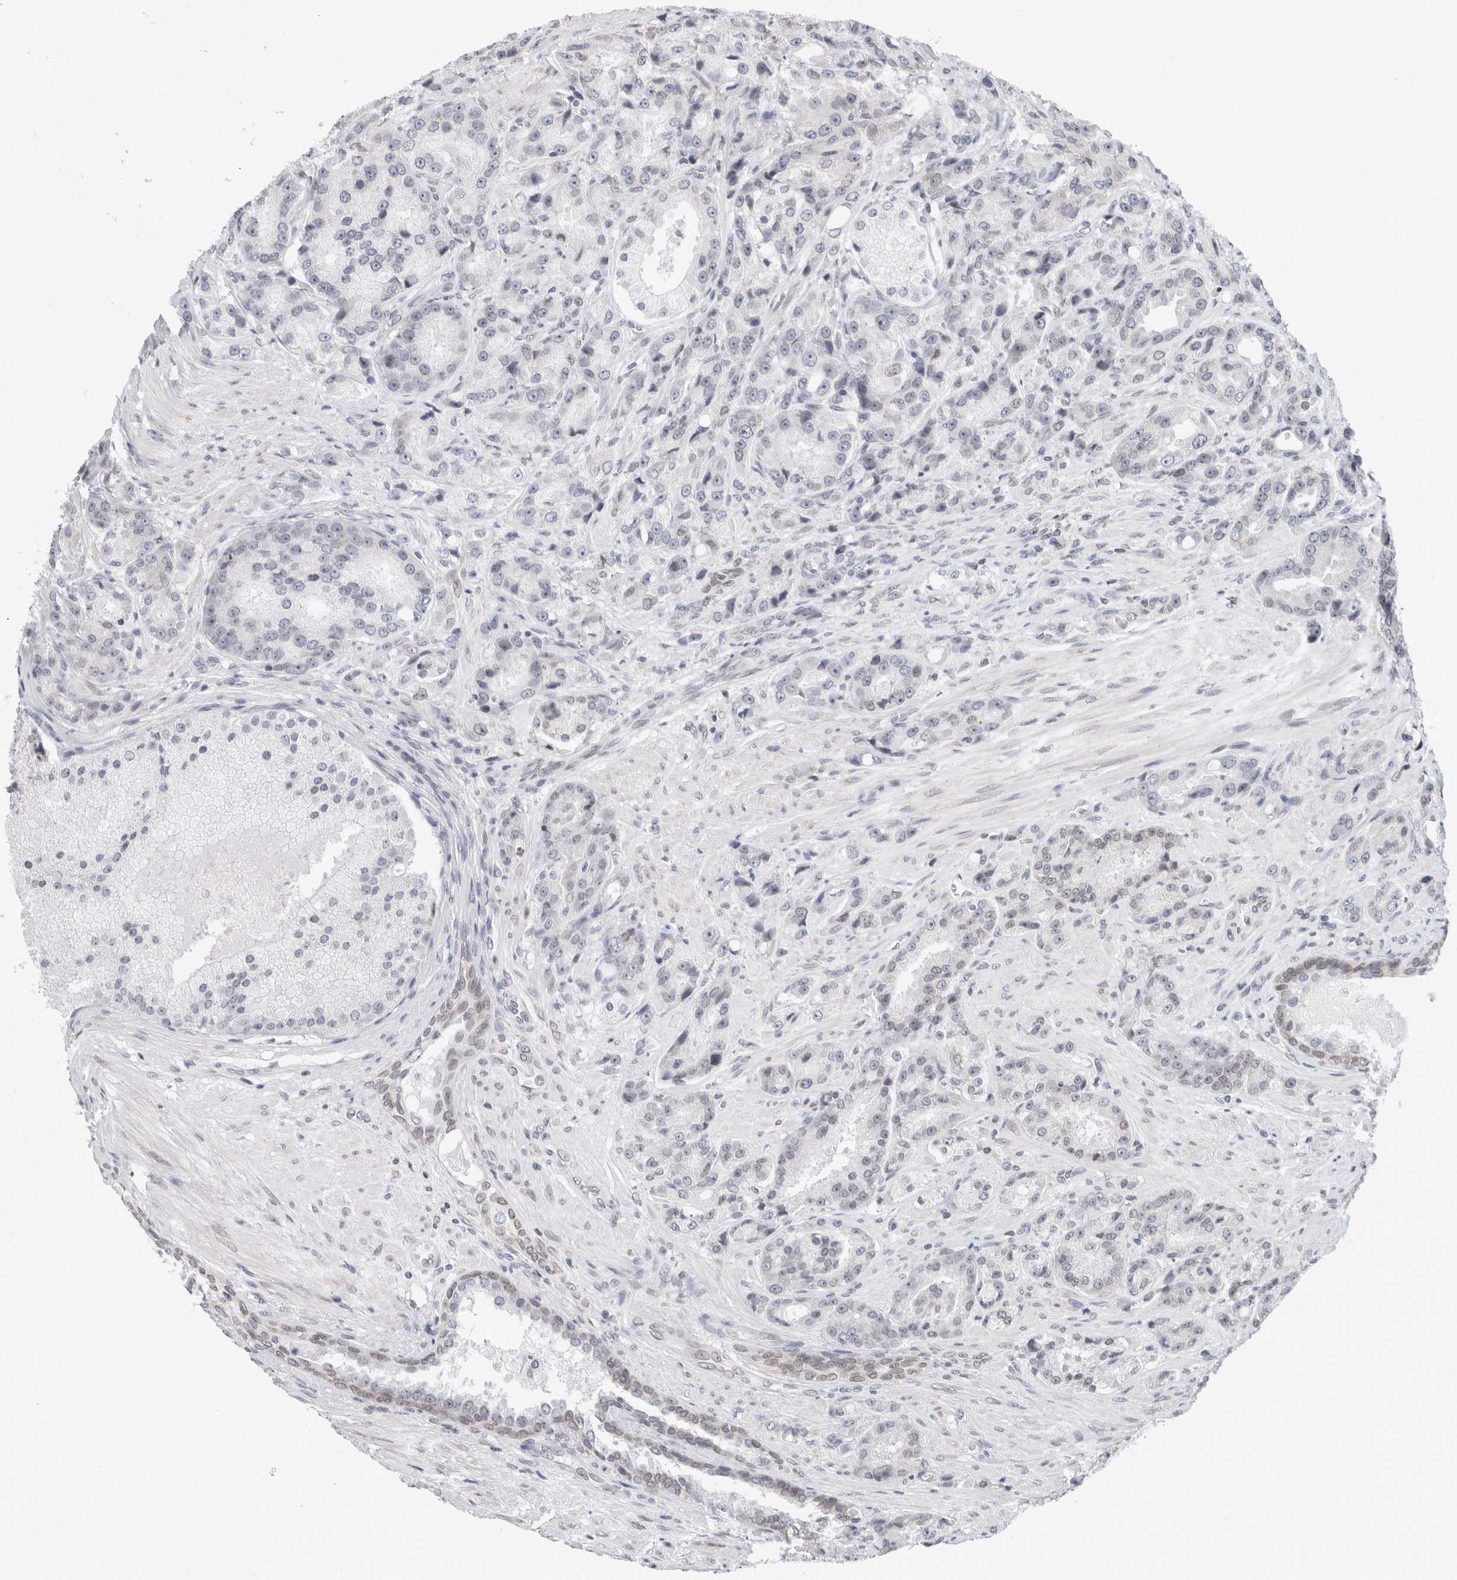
{"staining": {"intensity": "negative", "quantity": "none", "location": "none"}, "tissue": "prostate cancer", "cell_type": "Tumor cells", "image_type": "cancer", "snomed": [{"axis": "morphology", "description": "Adenocarcinoma, High grade"}, {"axis": "topography", "description": "Prostate"}], "caption": "Tumor cells show no significant protein expression in prostate cancer.", "gene": "RBMX2", "patient": {"sex": "male", "age": 60}}